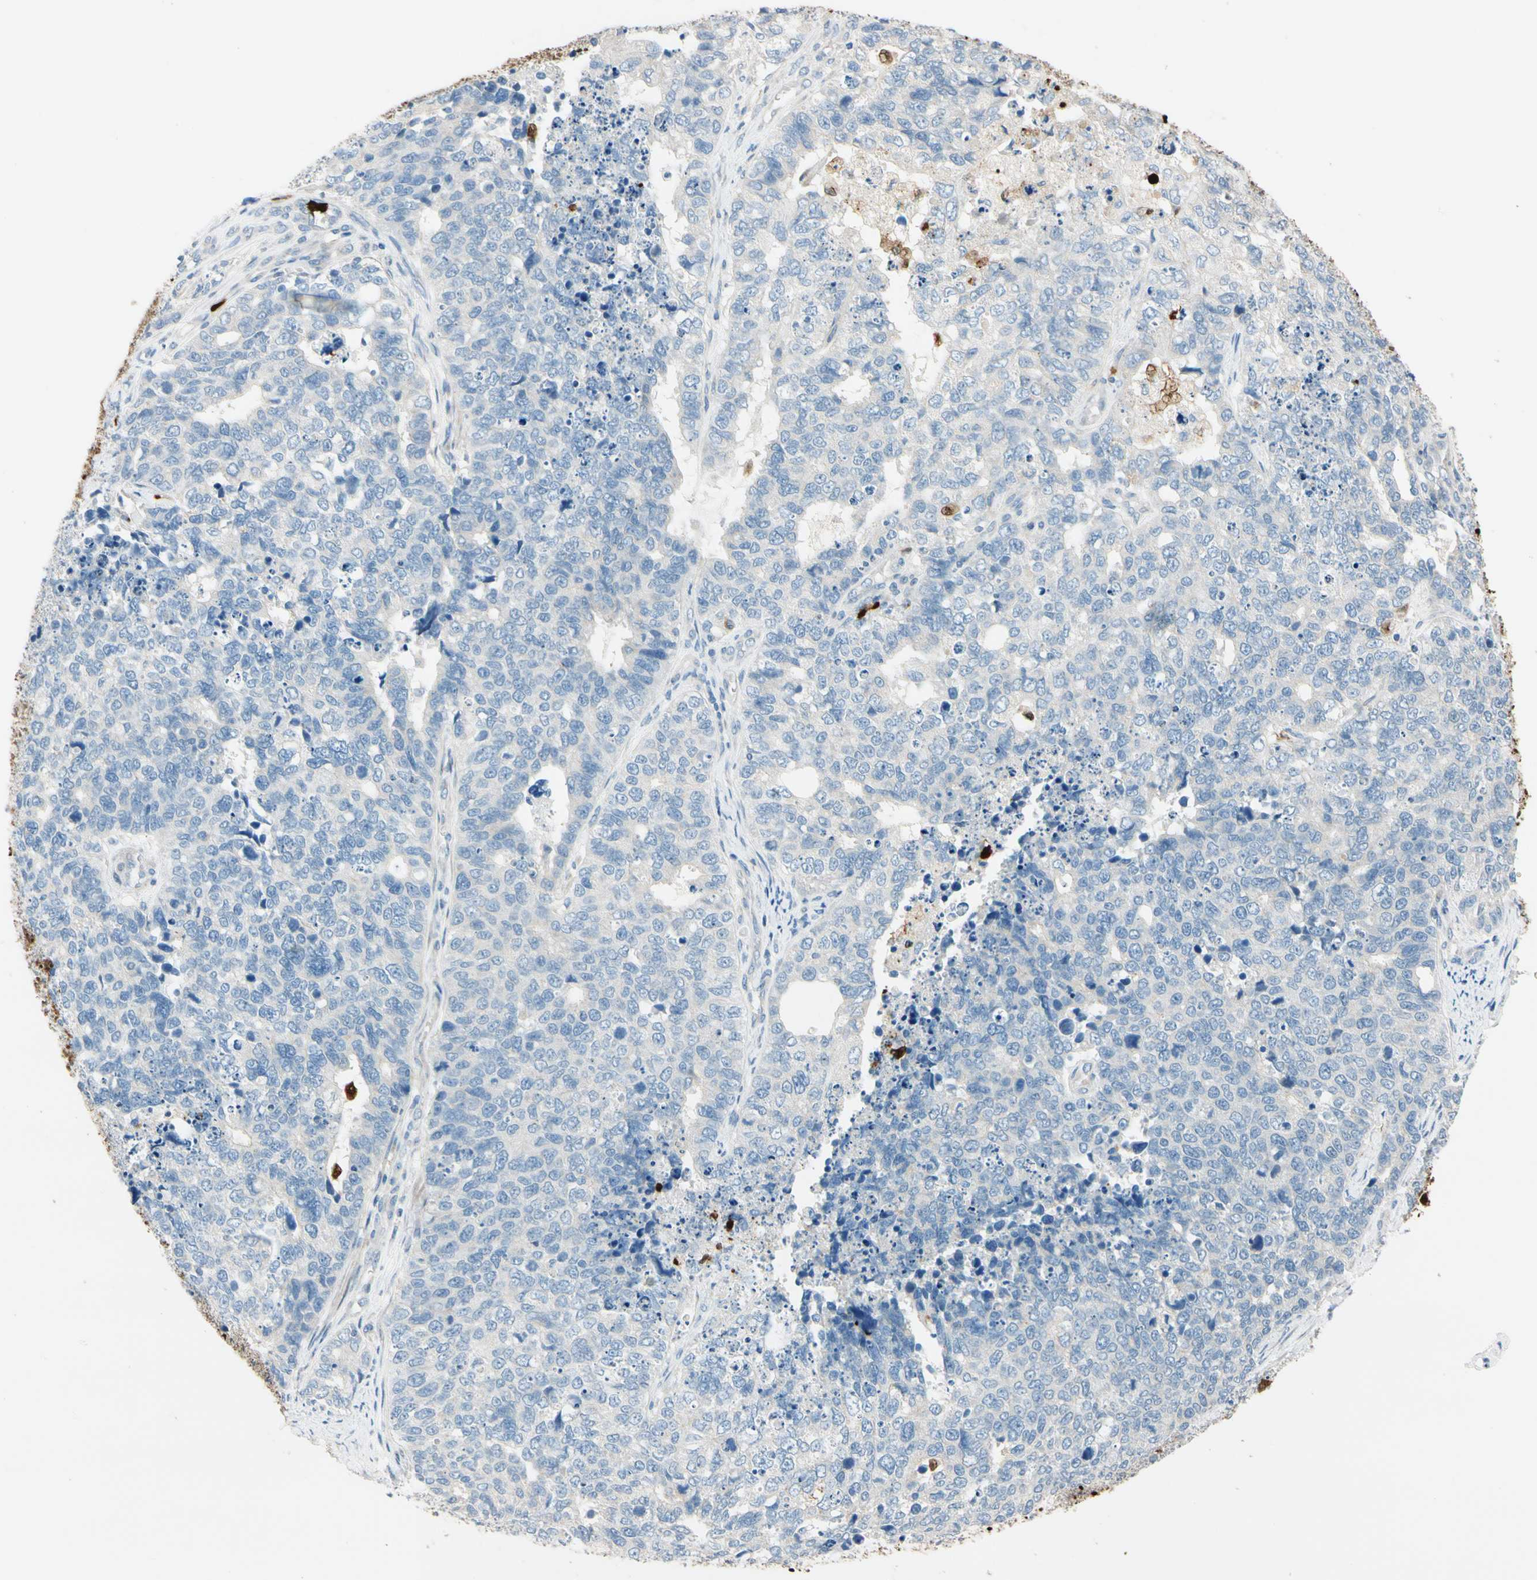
{"staining": {"intensity": "negative", "quantity": "none", "location": "none"}, "tissue": "cervical cancer", "cell_type": "Tumor cells", "image_type": "cancer", "snomed": [{"axis": "morphology", "description": "Squamous cell carcinoma, NOS"}, {"axis": "topography", "description": "Cervix"}], "caption": "Protein analysis of cervical squamous cell carcinoma shows no significant staining in tumor cells. Brightfield microscopy of immunohistochemistry (IHC) stained with DAB (brown) and hematoxylin (blue), captured at high magnification.", "gene": "TRAF5", "patient": {"sex": "female", "age": 63}}